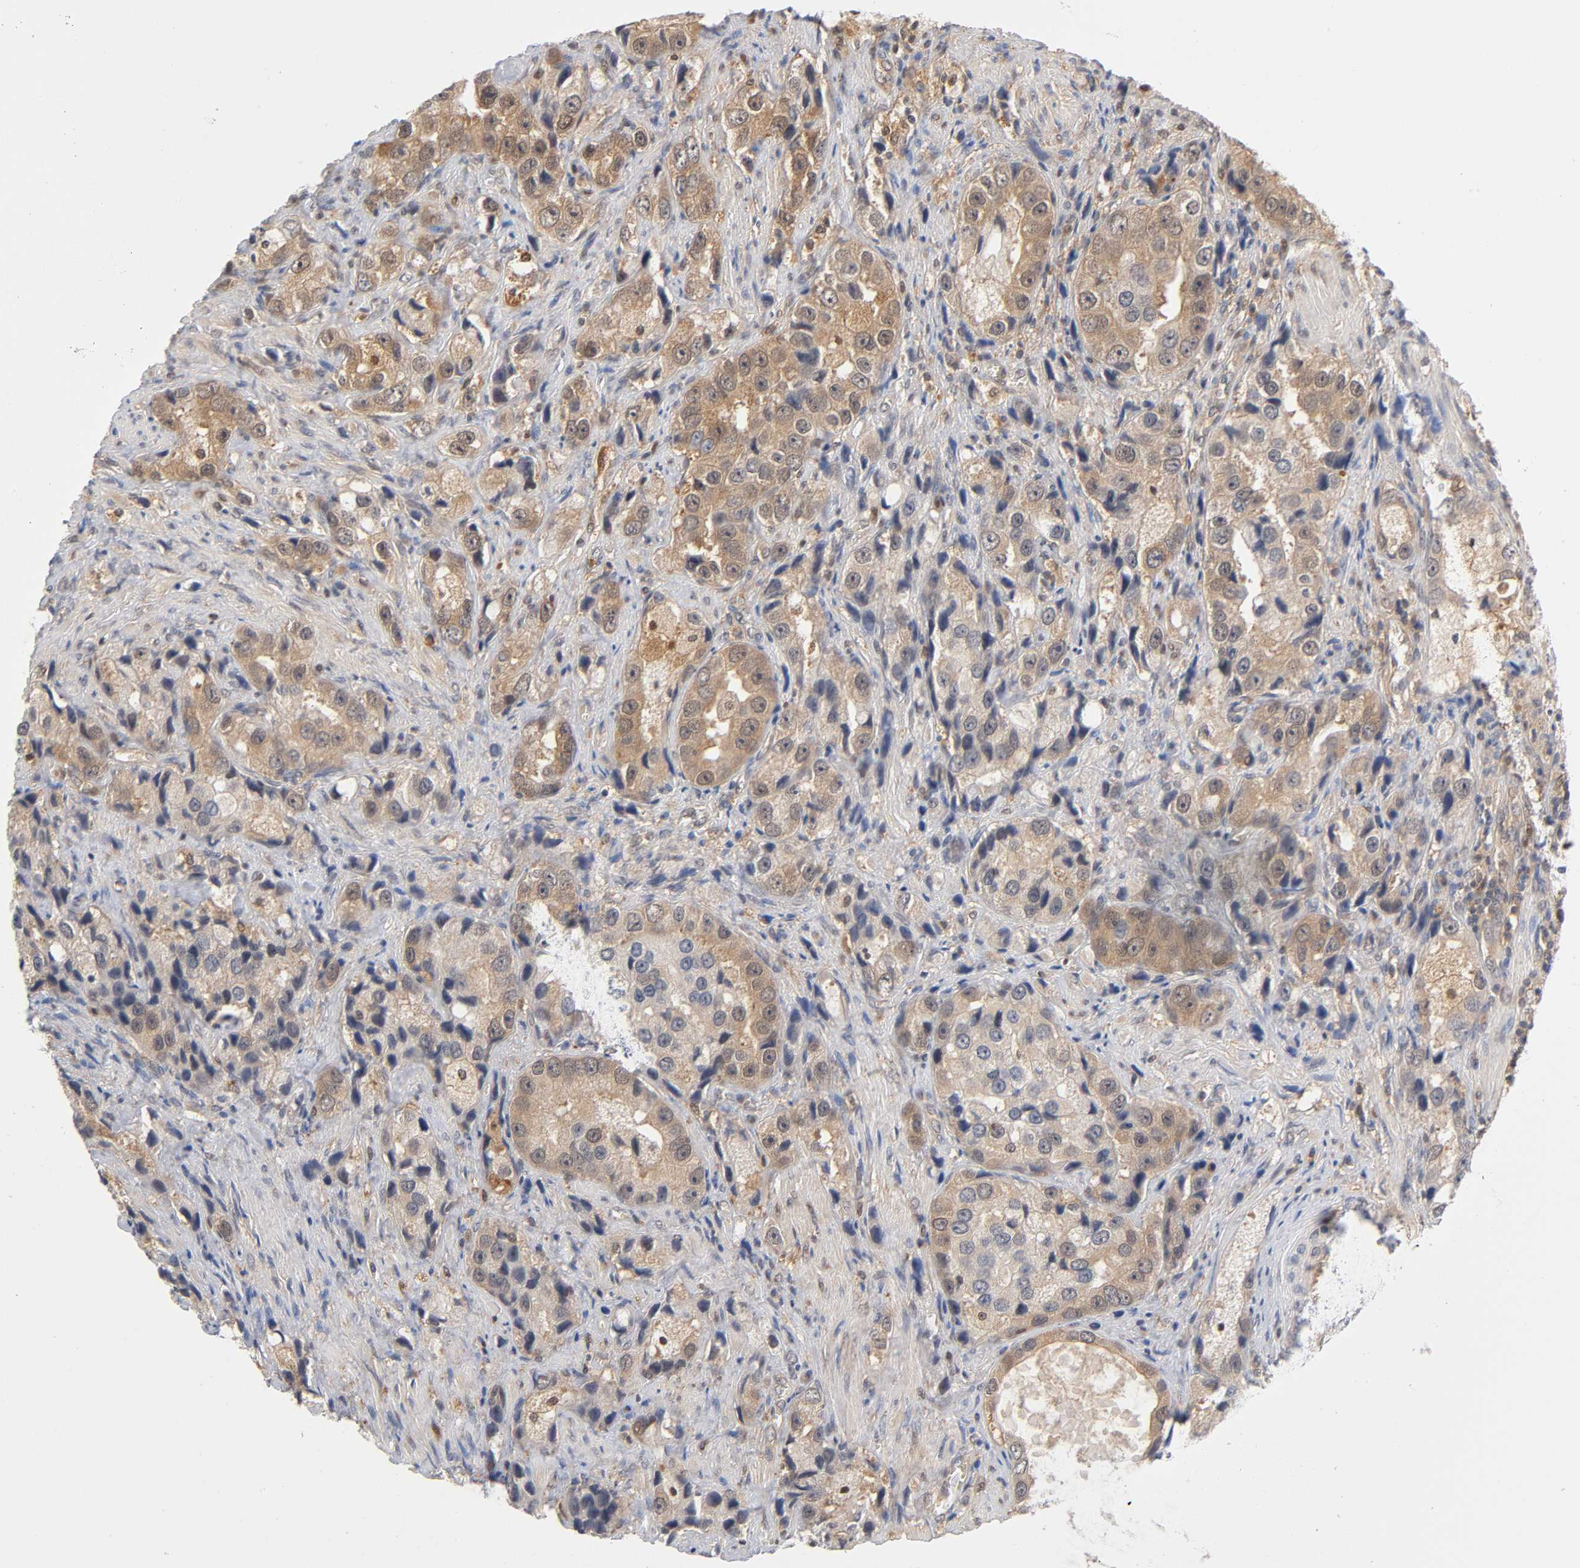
{"staining": {"intensity": "moderate", "quantity": ">75%", "location": "cytoplasmic/membranous"}, "tissue": "prostate cancer", "cell_type": "Tumor cells", "image_type": "cancer", "snomed": [{"axis": "morphology", "description": "Adenocarcinoma, High grade"}, {"axis": "topography", "description": "Prostate"}], "caption": "About >75% of tumor cells in human prostate cancer (adenocarcinoma (high-grade)) exhibit moderate cytoplasmic/membranous protein staining as visualized by brown immunohistochemical staining.", "gene": "DFFB", "patient": {"sex": "male", "age": 63}}